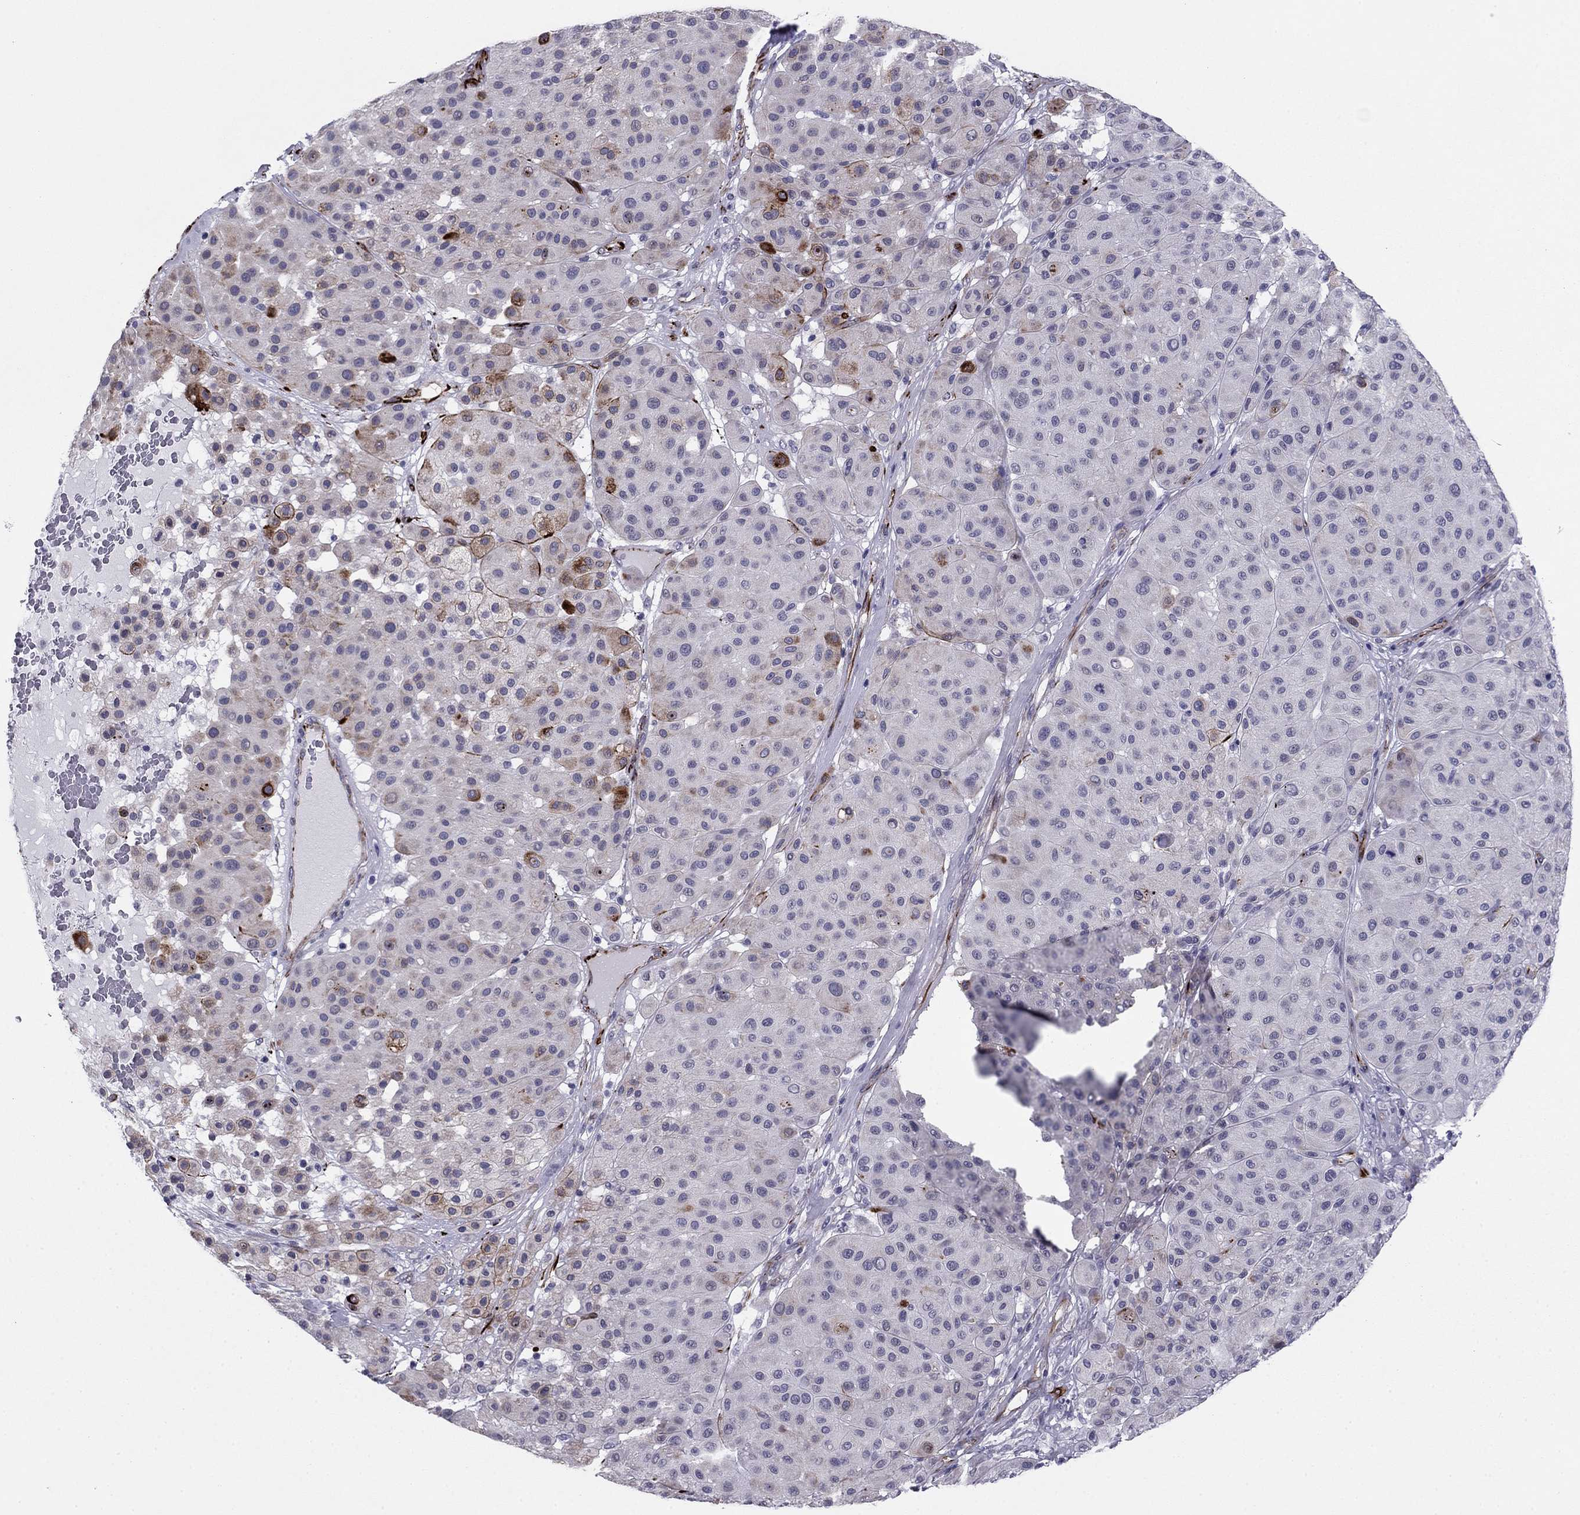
{"staining": {"intensity": "moderate", "quantity": "<25%", "location": "cytoplasmic/membranous"}, "tissue": "melanoma", "cell_type": "Tumor cells", "image_type": "cancer", "snomed": [{"axis": "morphology", "description": "Malignant melanoma, Metastatic site"}, {"axis": "topography", "description": "Smooth muscle"}], "caption": "About <25% of tumor cells in human melanoma display moderate cytoplasmic/membranous protein expression as visualized by brown immunohistochemical staining.", "gene": "ANKS4B", "patient": {"sex": "male", "age": 41}}